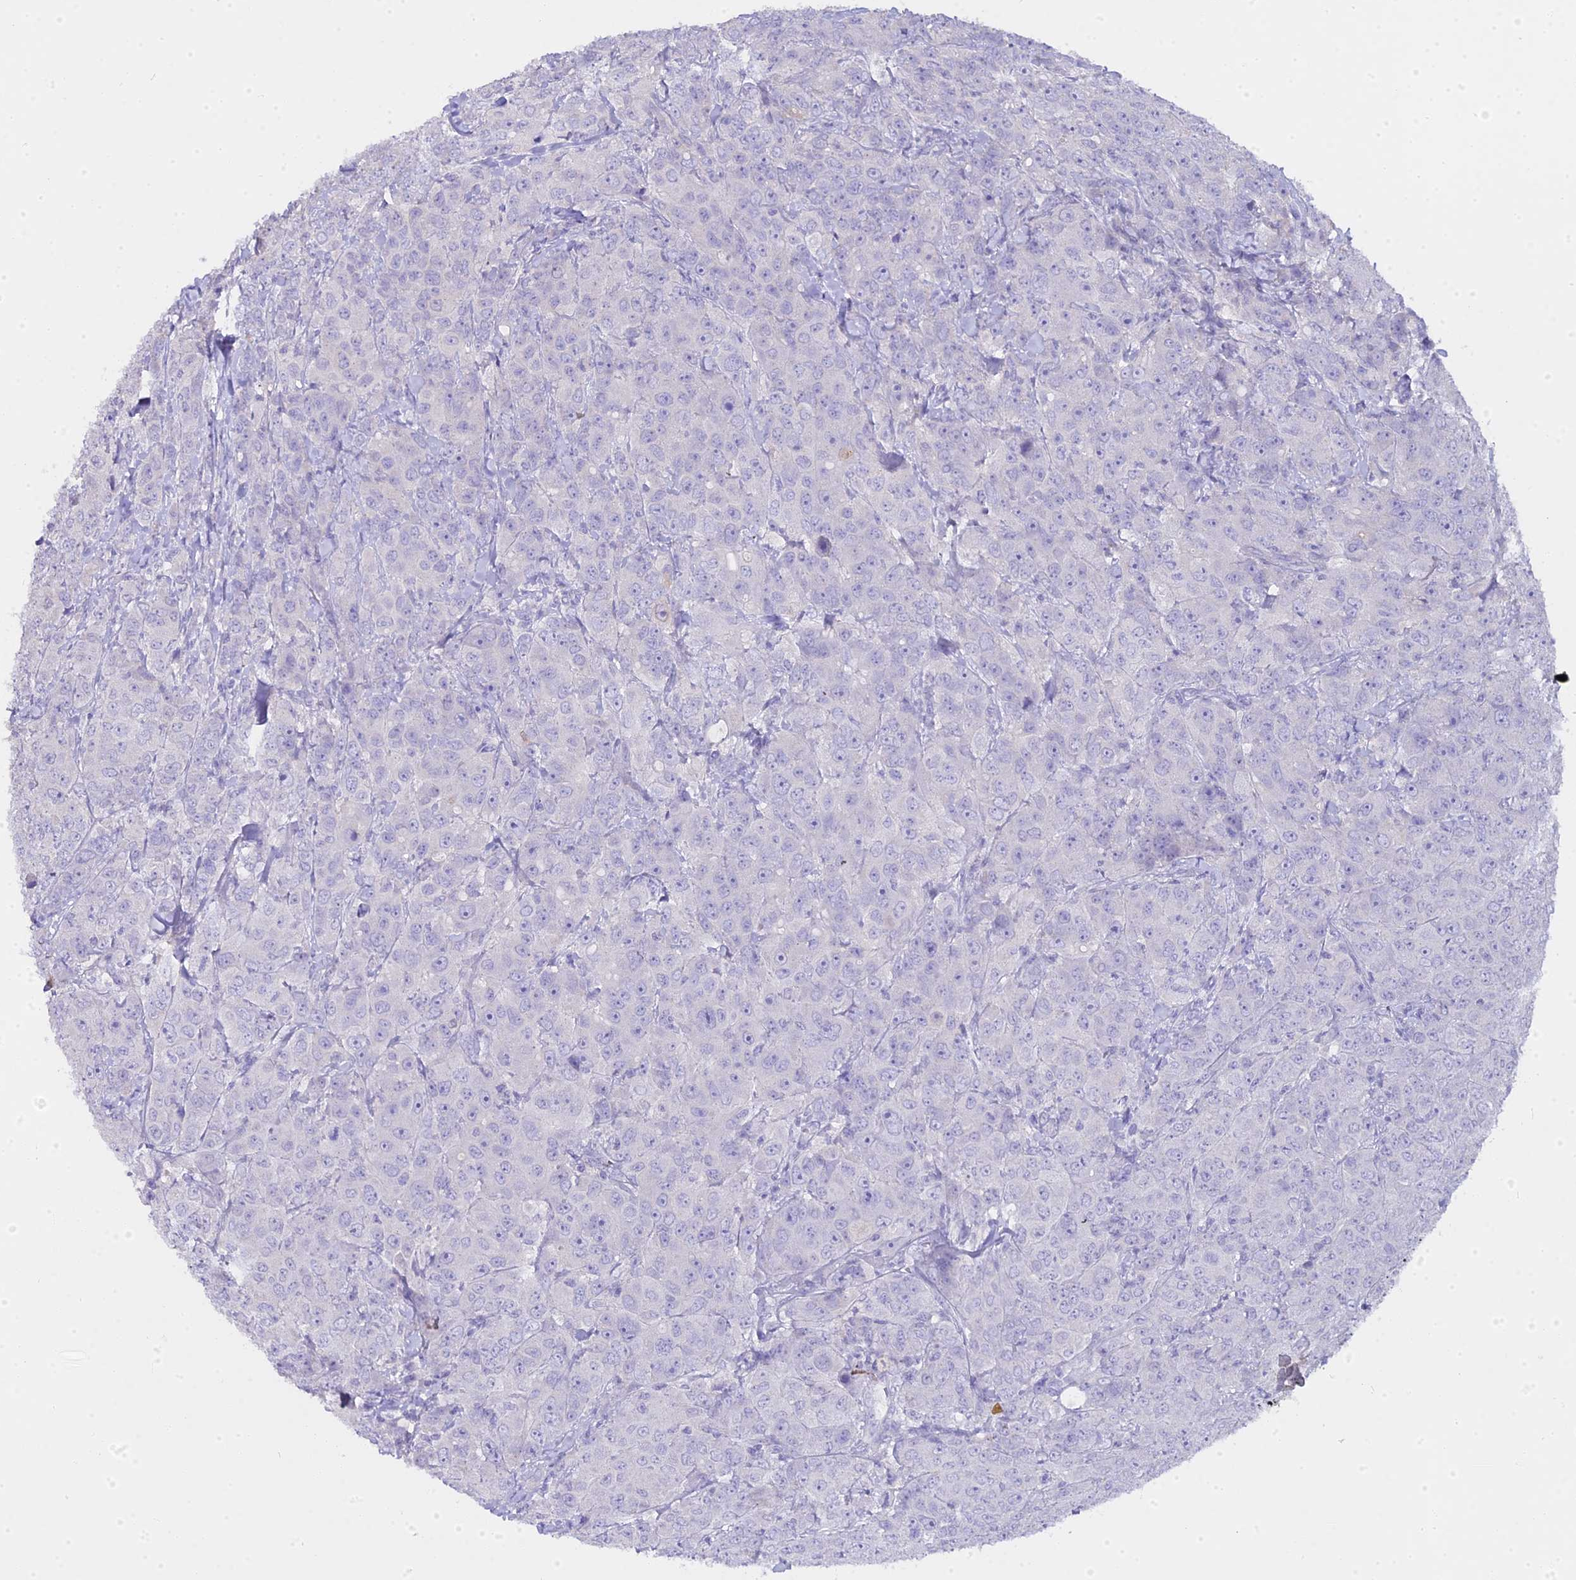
{"staining": {"intensity": "negative", "quantity": "none", "location": "none"}, "tissue": "breast cancer", "cell_type": "Tumor cells", "image_type": "cancer", "snomed": [{"axis": "morphology", "description": "Duct carcinoma"}, {"axis": "topography", "description": "Breast"}], "caption": "Invasive ductal carcinoma (breast) stained for a protein using immunohistochemistry (IHC) shows no expression tumor cells.", "gene": "GLYAT", "patient": {"sex": "female", "age": 43}}